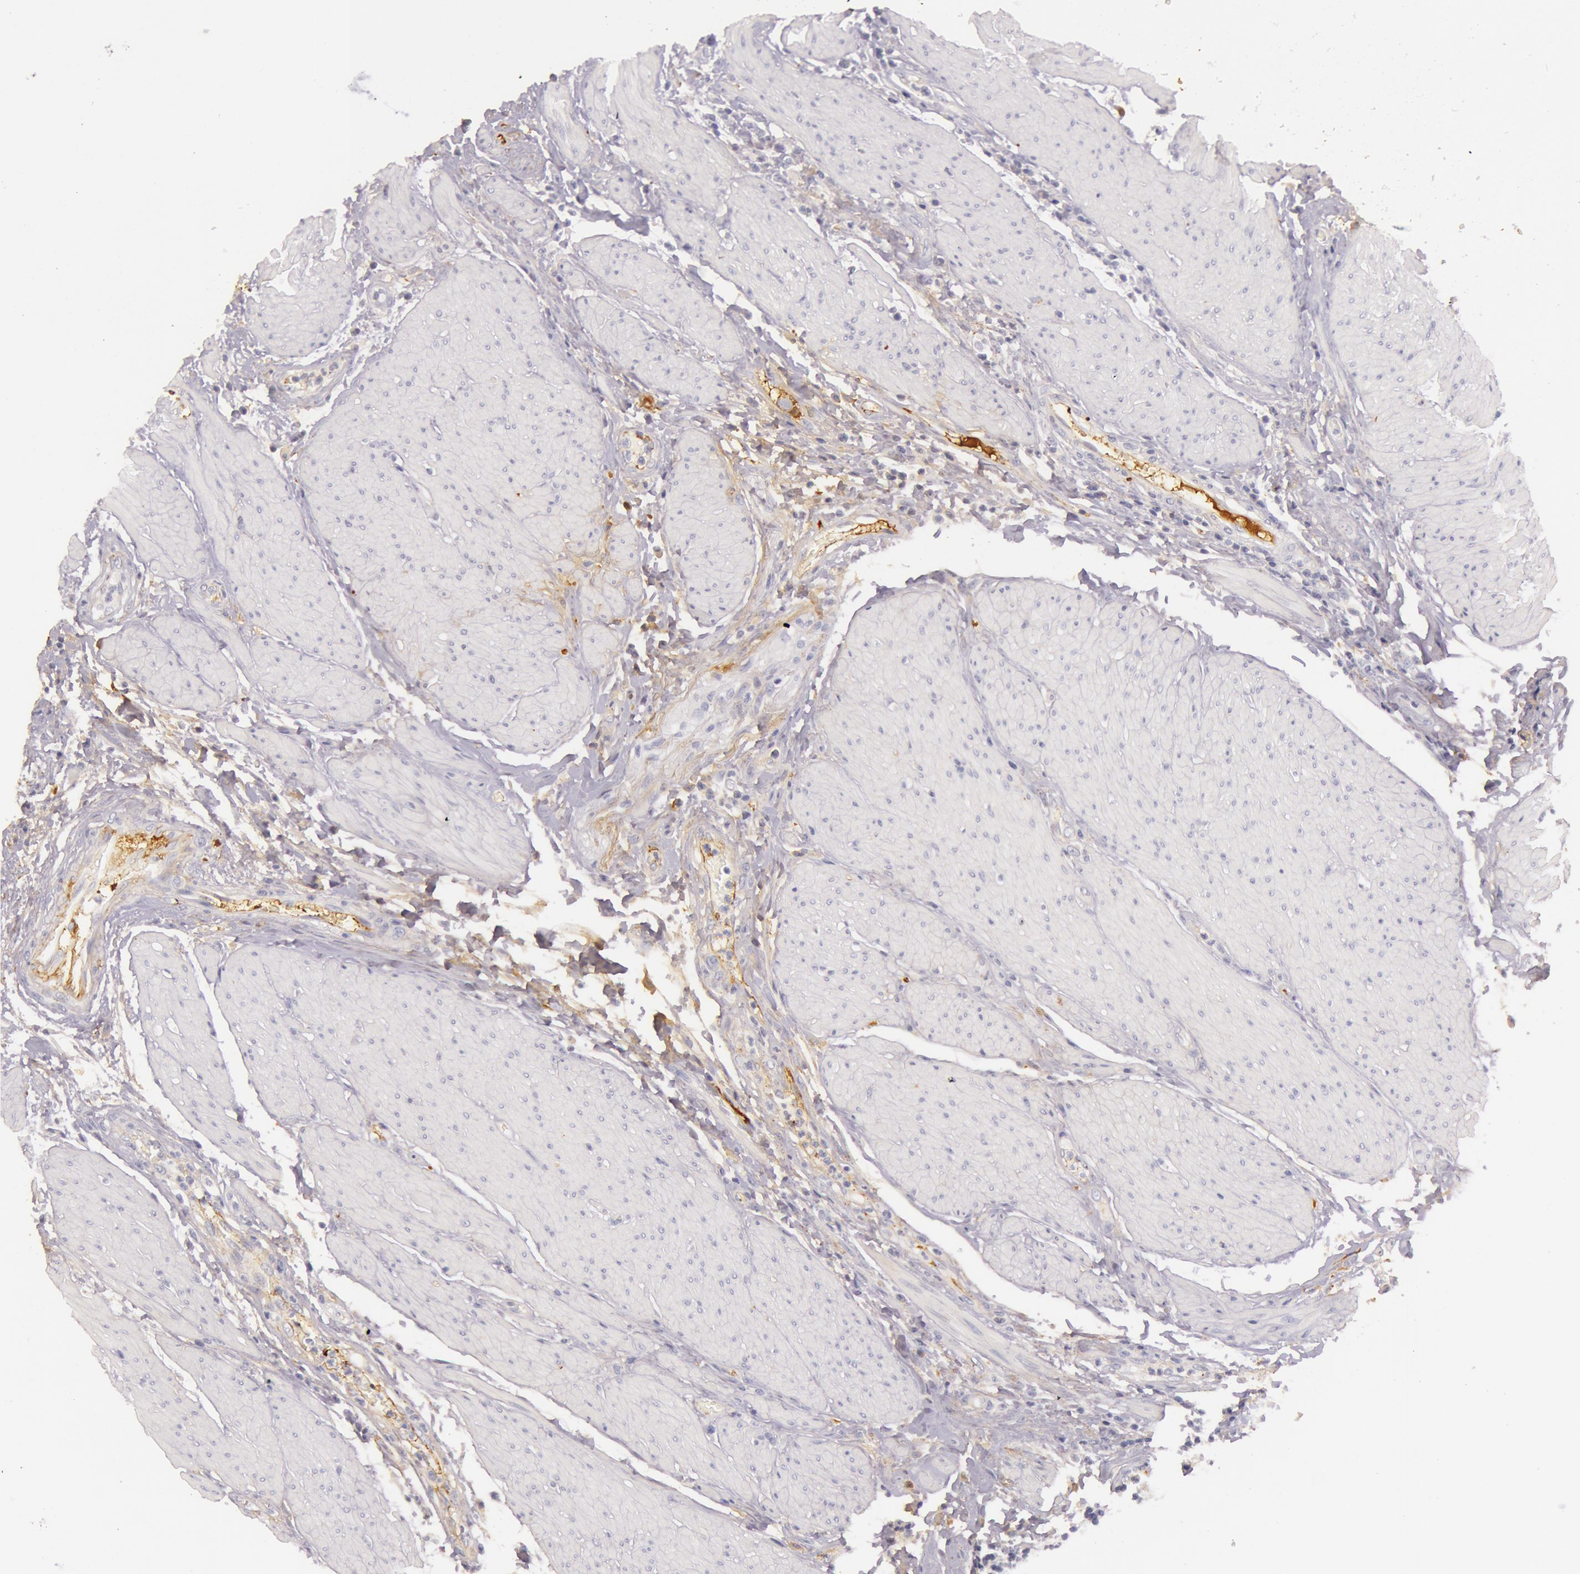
{"staining": {"intensity": "negative", "quantity": "none", "location": "none"}, "tissue": "colorectal cancer", "cell_type": "Tumor cells", "image_type": "cancer", "snomed": [{"axis": "morphology", "description": "Adenocarcinoma, NOS"}, {"axis": "topography", "description": "Rectum"}], "caption": "Immunohistochemistry of human adenocarcinoma (colorectal) reveals no staining in tumor cells.", "gene": "C4BPA", "patient": {"sex": "female", "age": 67}}